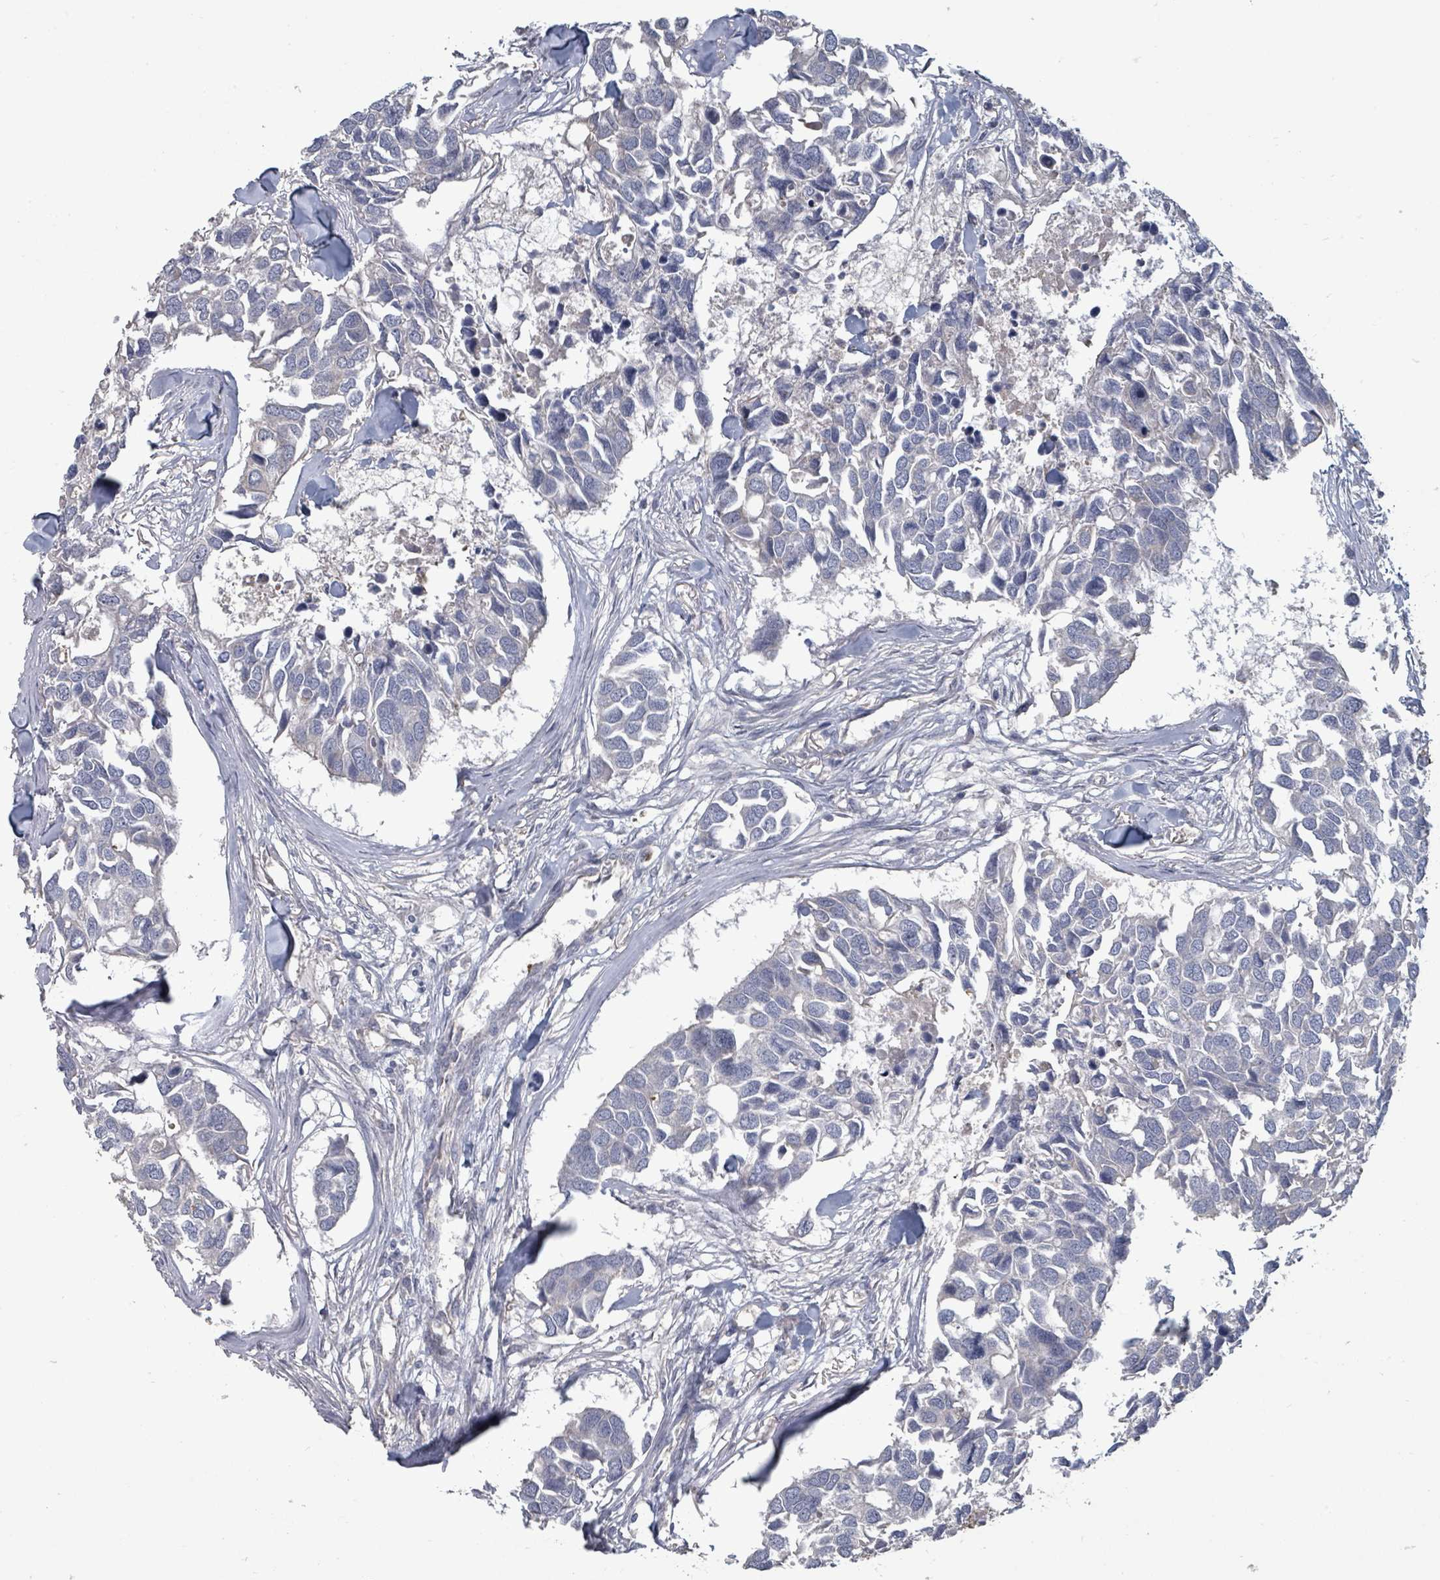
{"staining": {"intensity": "negative", "quantity": "none", "location": "none"}, "tissue": "breast cancer", "cell_type": "Tumor cells", "image_type": "cancer", "snomed": [{"axis": "morphology", "description": "Duct carcinoma"}, {"axis": "topography", "description": "Breast"}], "caption": "The micrograph shows no significant positivity in tumor cells of breast cancer (intraductal carcinoma). (Brightfield microscopy of DAB (3,3'-diaminobenzidine) immunohistochemistry at high magnification).", "gene": "PLAUR", "patient": {"sex": "female", "age": 83}}